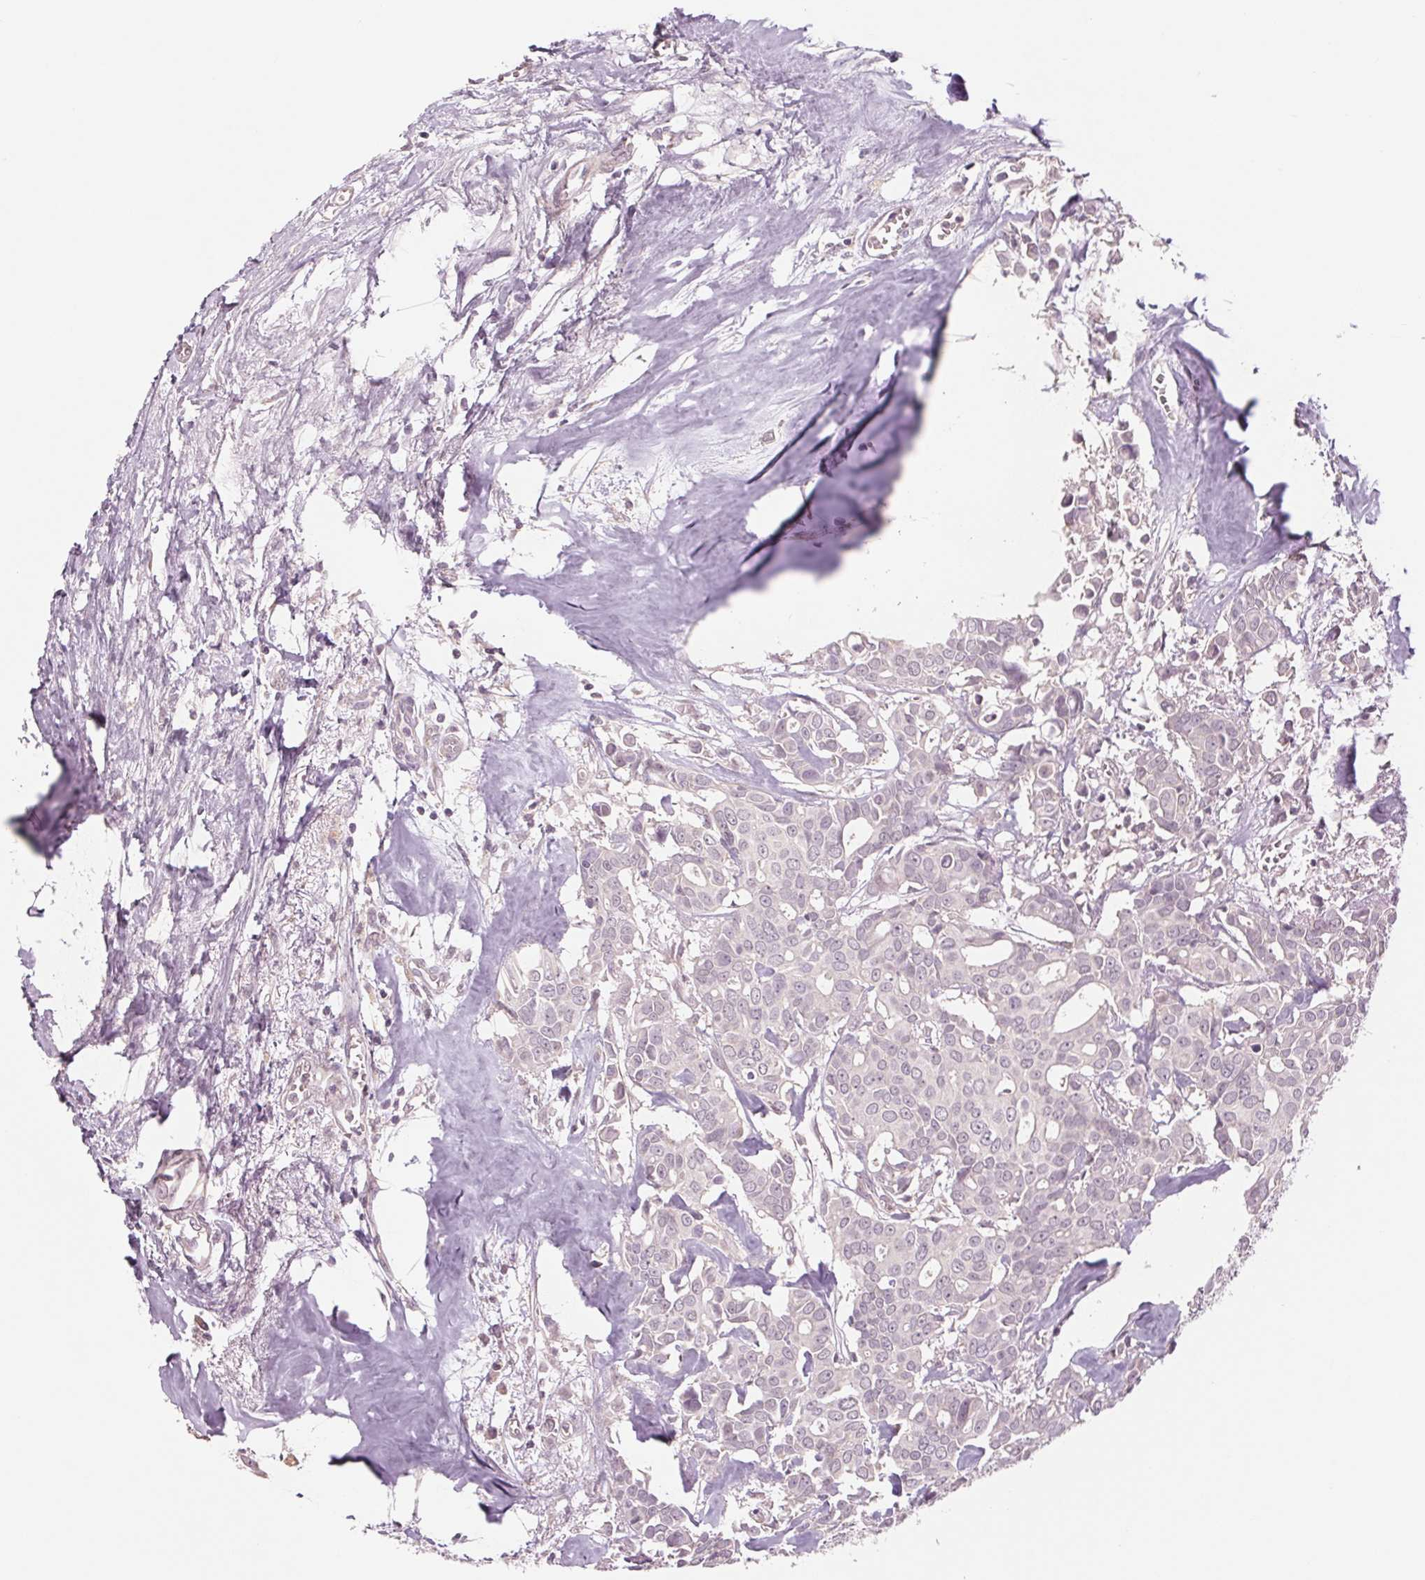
{"staining": {"intensity": "negative", "quantity": "none", "location": "none"}, "tissue": "breast cancer", "cell_type": "Tumor cells", "image_type": "cancer", "snomed": [{"axis": "morphology", "description": "Duct carcinoma"}, {"axis": "topography", "description": "Breast"}], "caption": "Histopathology image shows no protein staining in tumor cells of invasive ductal carcinoma (breast) tissue.", "gene": "PPIA", "patient": {"sex": "female", "age": 54}}